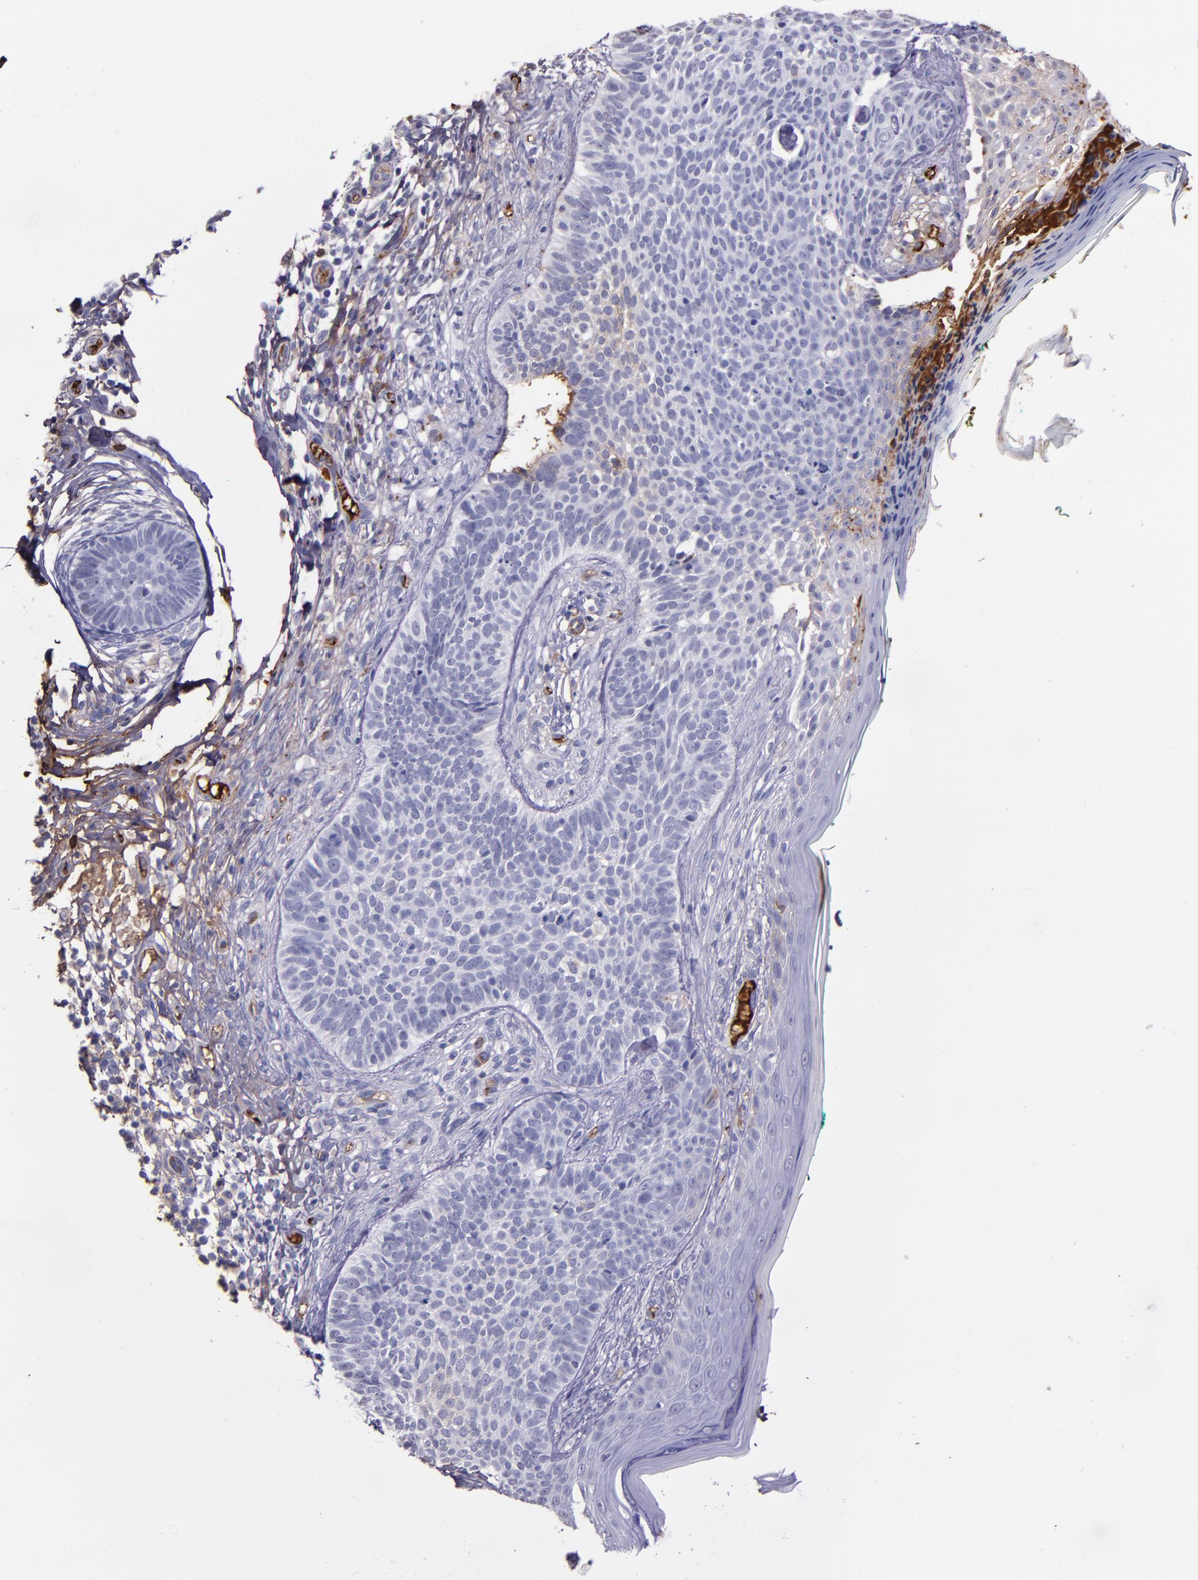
{"staining": {"intensity": "negative", "quantity": "none", "location": "none"}, "tissue": "skin cancer", "cell_type": "Tumor cells", "image_type": "cancer", "snomed": [{"axis": "morphology", "description": "Normal tissue, NOS"}, {"axis": "morphology", "description": "Basal cell carcinoma"}, {"axis": "topography", "description": "Skin"}], "caption": "Tumor cells are negative for brown protein staining in skin cancer. (DAB immunohistochemistry (IHC) with hematoxylin counter stain).", "gene": "A2M", "patient": {"sex": "male", "age": 76}}